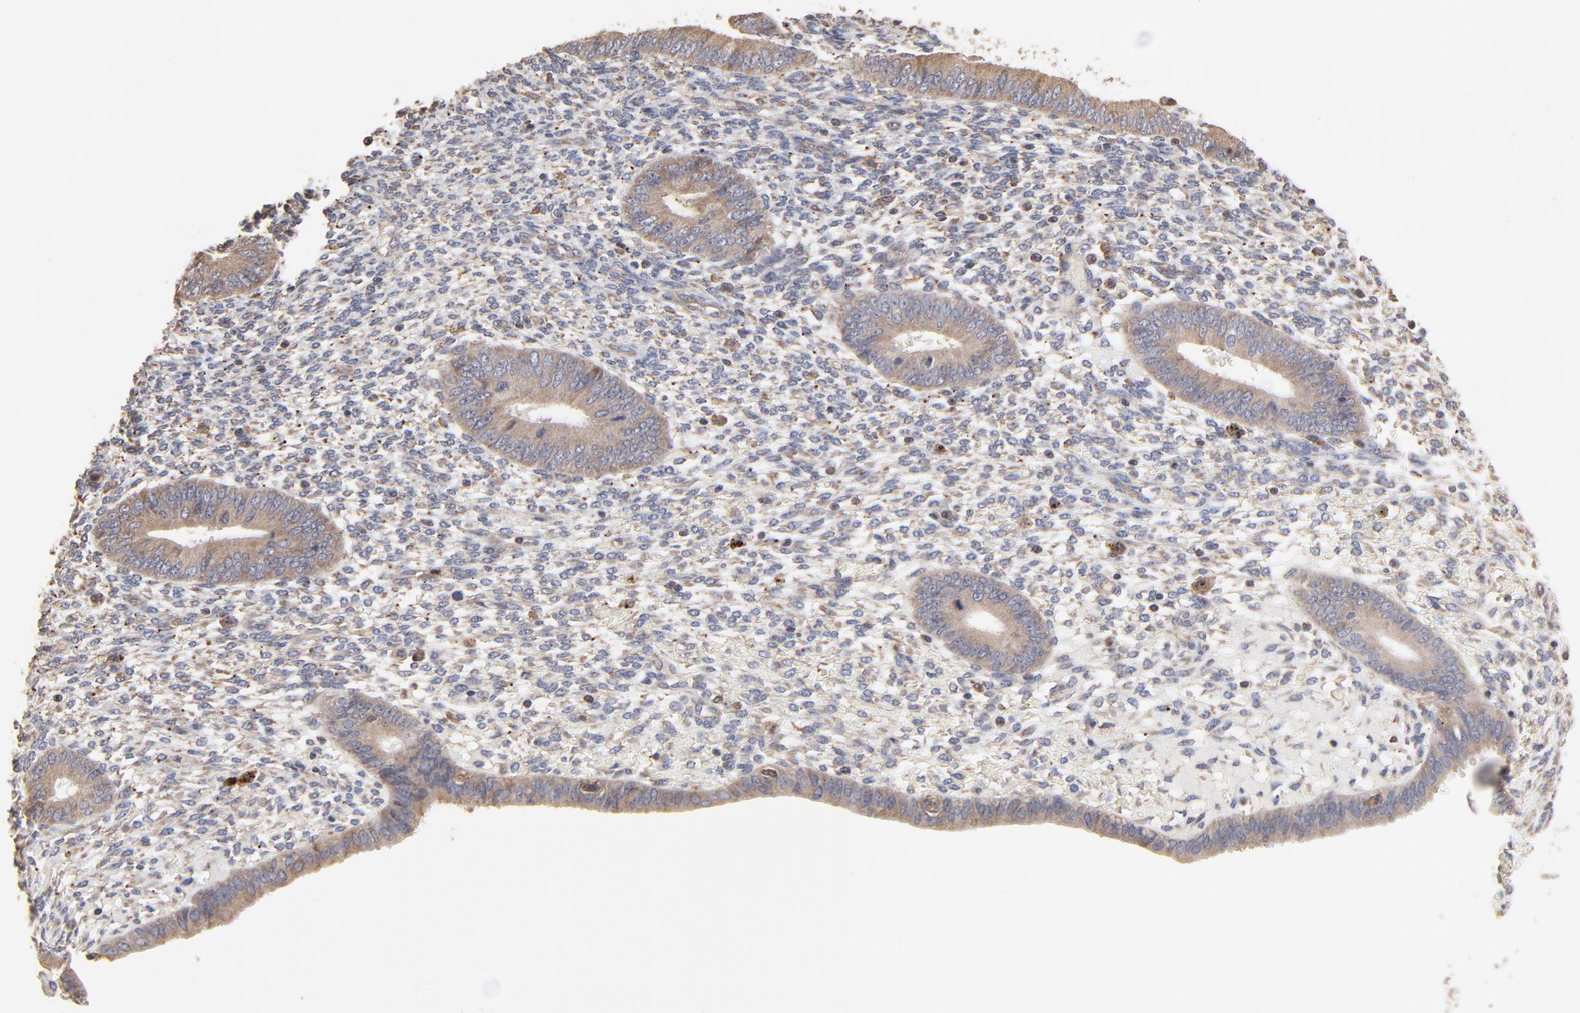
{"staining": {"intensity": "weak", "quantity": "25%-75%", "location": "cytoplasmic/membranous"}, "tissue": "endometrium", "cell_type": "Cells in endometrial stroma", "image_type": "normal", "snomed": [{"axis": "morphology", "description": "Normal tissue, NOS"}, {"axis": "topography", "description": "Endometrium"}], "caption": "Brown immunohistochemical staining in benign human endometrium reveals weak cytoplasmic/membranous expression in approximately 25%-75% of cells in endometrial stroma.", "gene": "RNF213", "patient": {"sex": "female", "age": 42}}